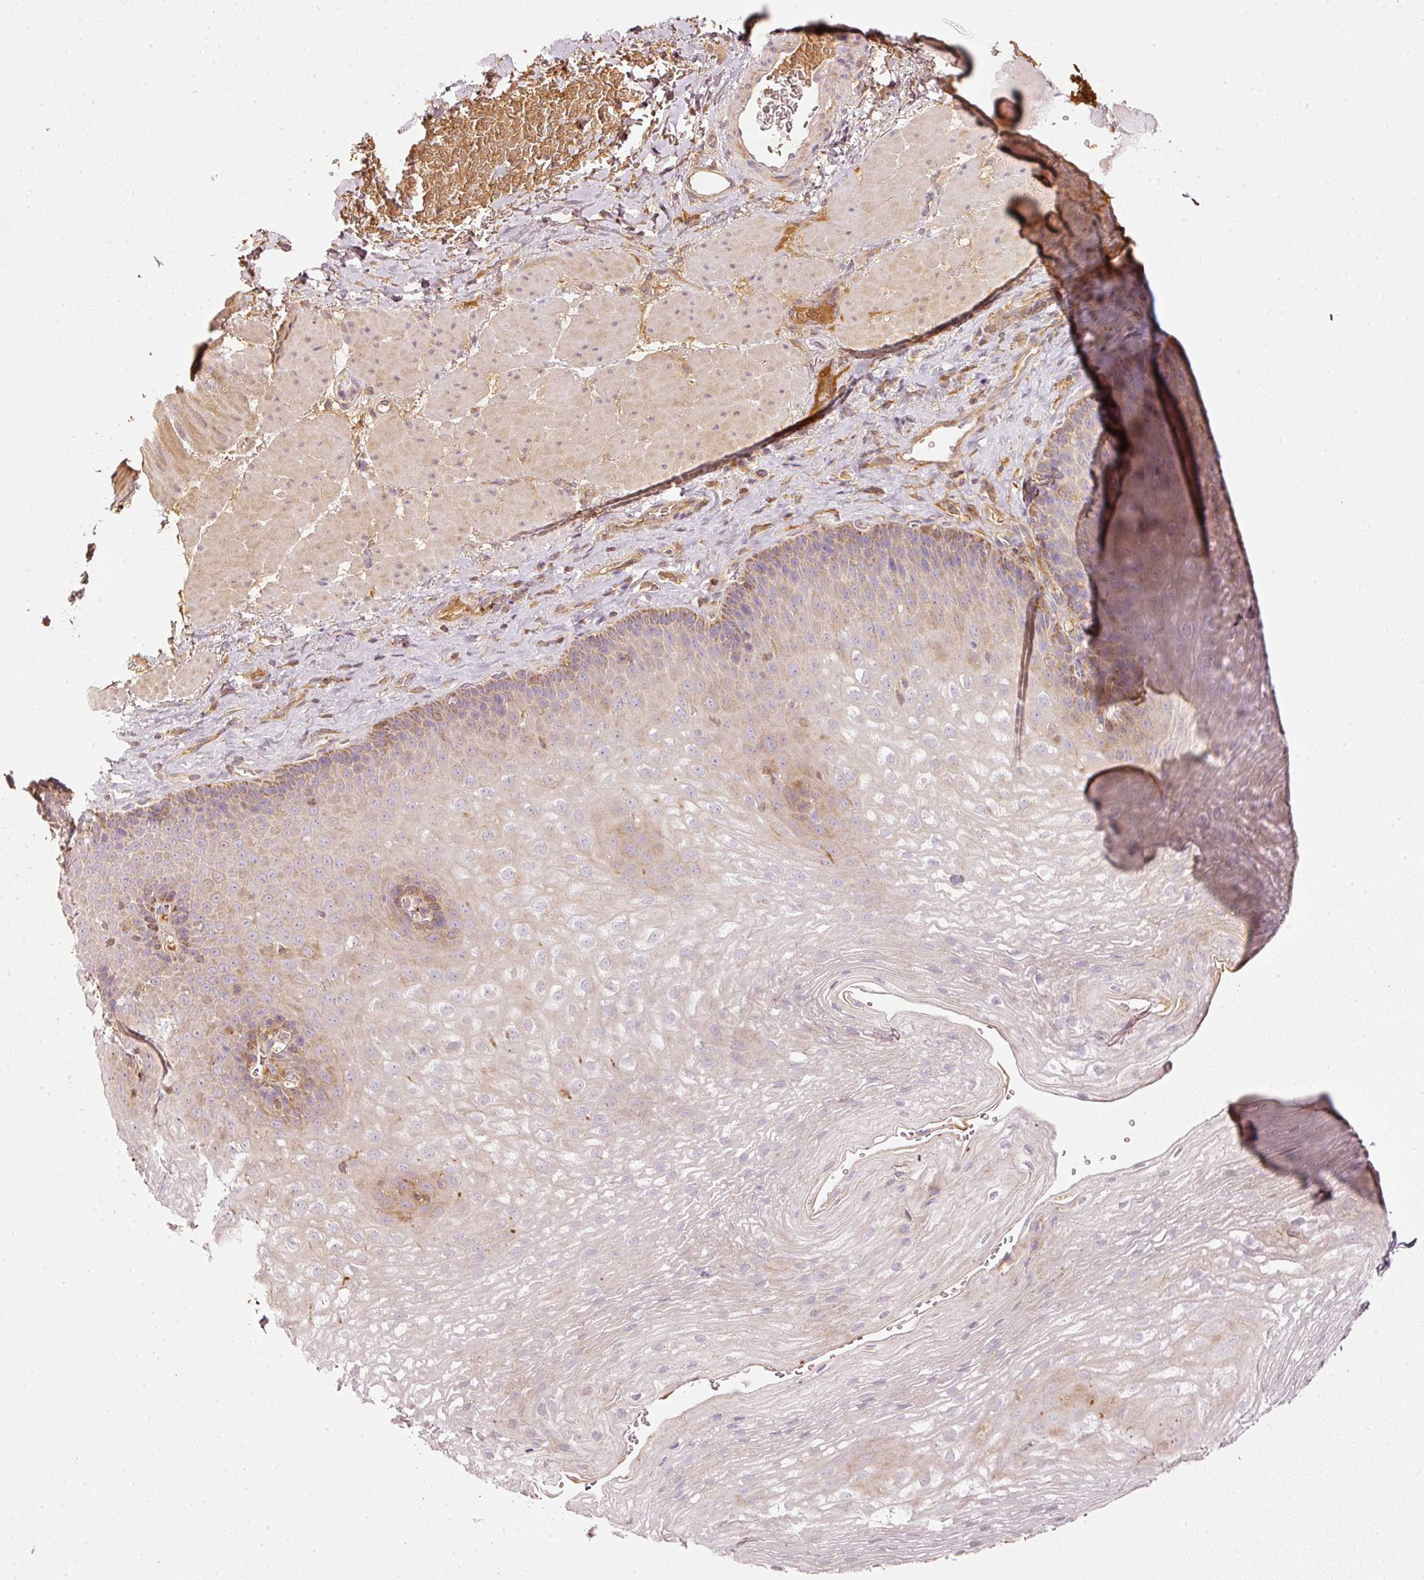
{"staining": {"intensity": "moderate", "quantity": "25%-75%", "location": "cytoplasmic/membranous"}, "tissue": "esophagus", "cell_type": "Squamous epithelial cells", "image_type": "normal", "snomed": [{"axis": "morphology", "description": "Normal tissue, NOS"}, {"axis": "topography", "description": "Esophagus"}], "caption": "IHC histopathology image of normal esophagus: esophagus stained using immunohistochemistry reveals medium levels of moderate protein expression localized specifically in the cytoplasmic/membranous of squamous epithelial cells, appearing as a cytoplasmic/membranous brown color.", "gene": "SERPING1", "patient": {"sex": "female", "age": 66}}